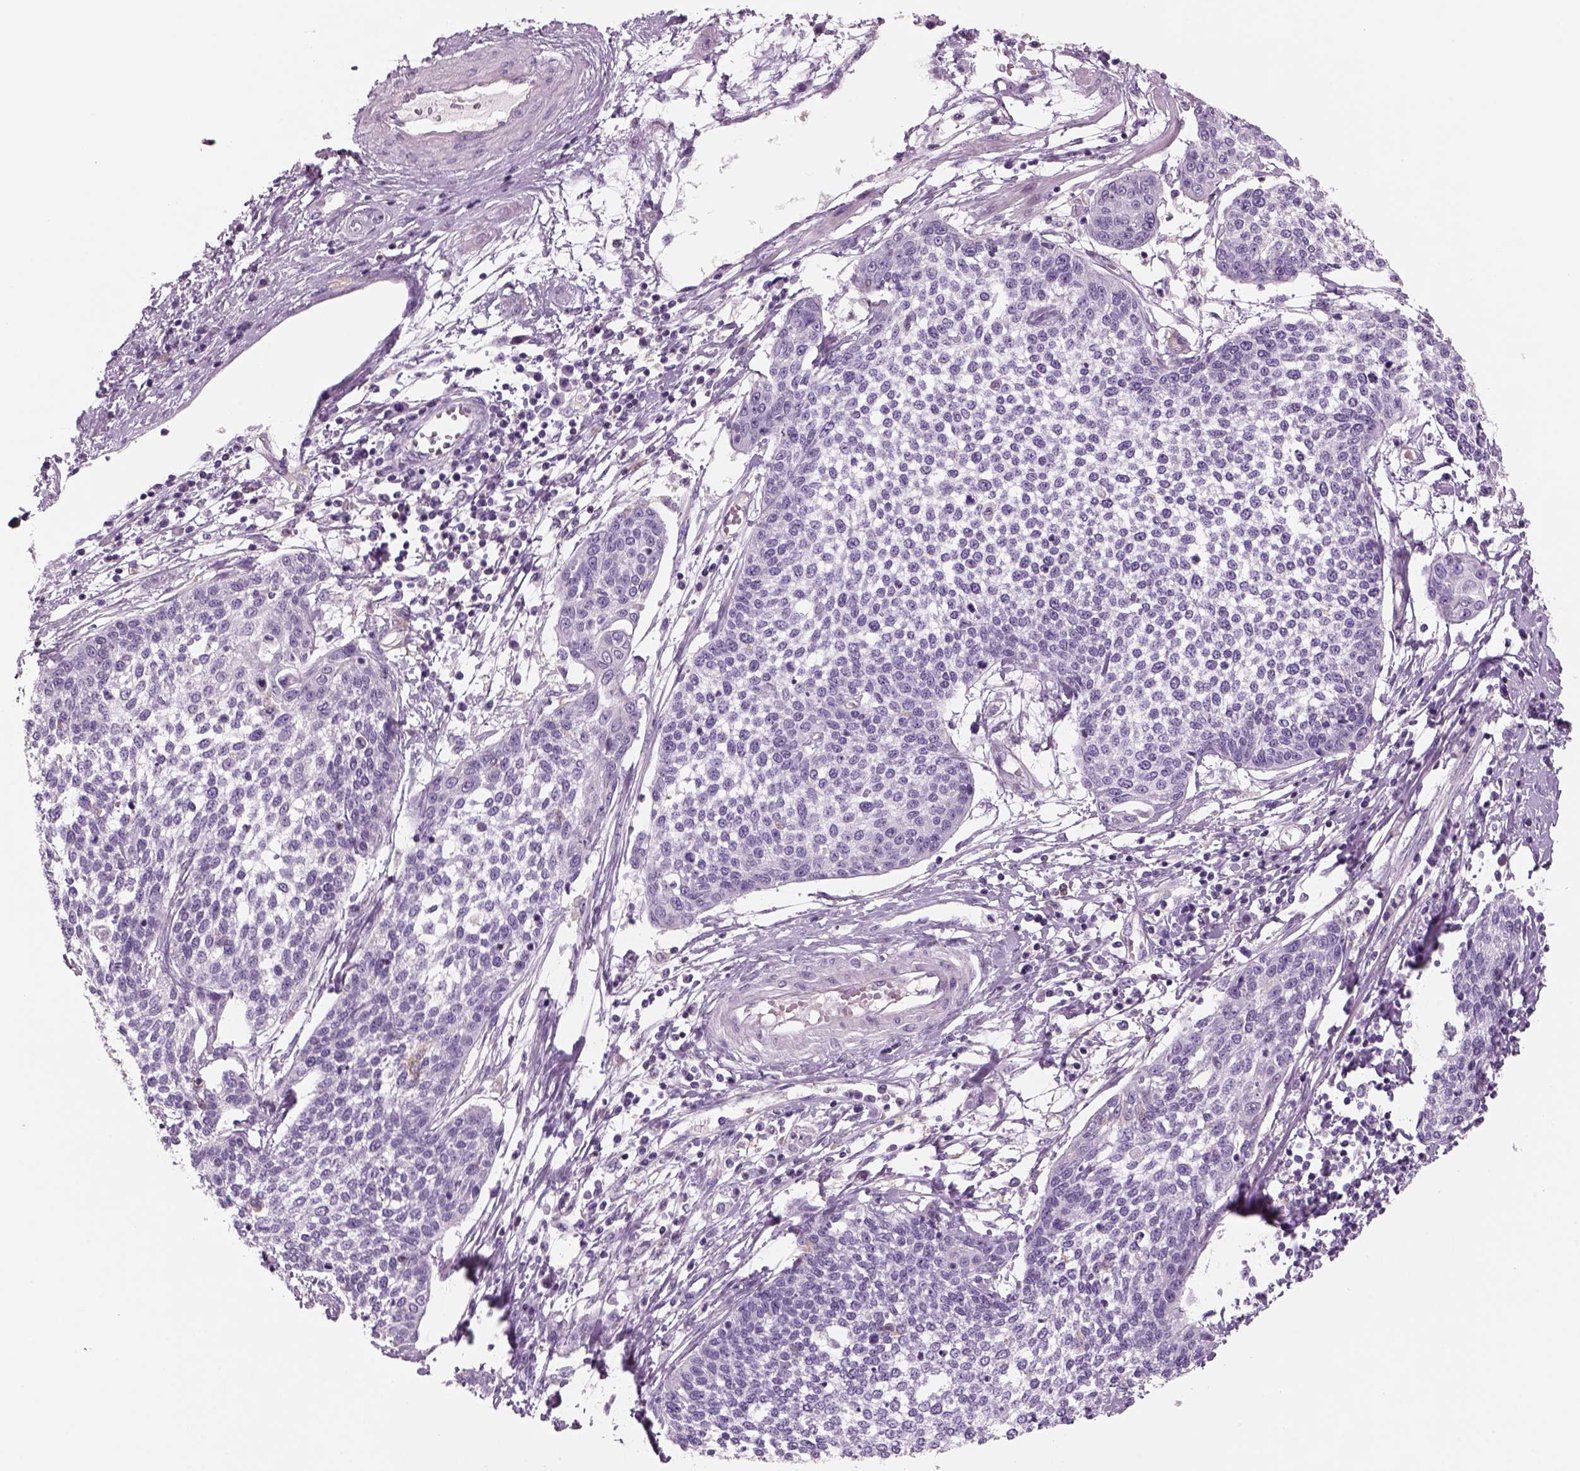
{"staining": {"intensity": "negative", "quantity": "none", "location": "none"}, "tissue": "cervical cancer", "cell_type": "Tumor cells", "image_type": "cancer", "snomed": [{"axis": "morphology", "description": "Squamous cell carcinoma, NOS"}, {"axis": "topography", "description": "Cervix"}], "caption": "A high-resolution micrograph shows immunohistochemistry (IHC) staining of squamous cell carcinoma (cervical), which reveals no significant staining in tumor cells.", "gene": "SLC1A7", "patient": {"sex": "female", "age": 34}}